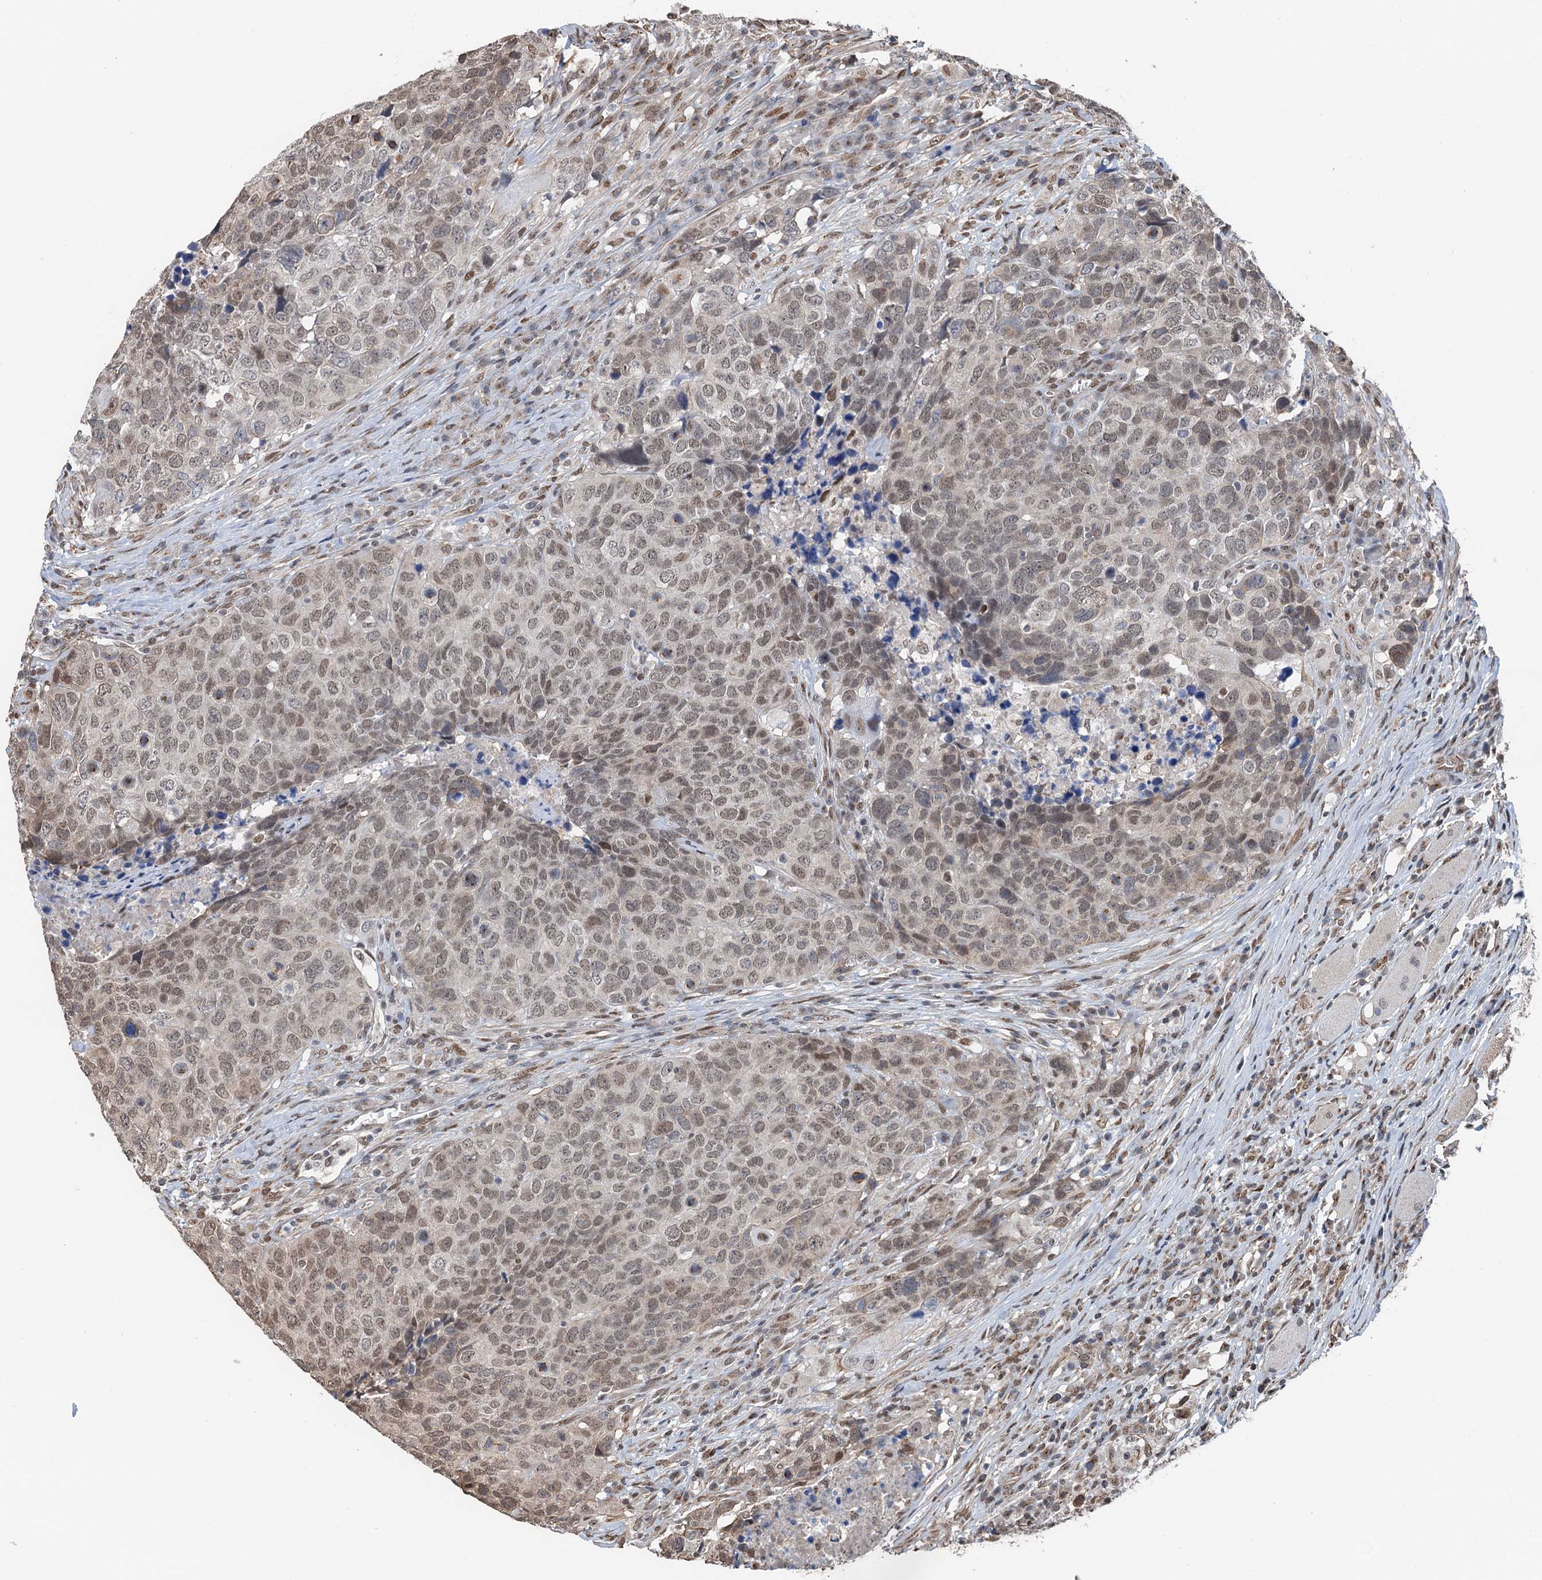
{"staining": {"intensity": "weak", "quantity": ">75%", "location": "nuclear"}, "tissue": "head and neck cancer", "cell_type": "Tumor cells", "image_type": "cancer", "snomed": [{"axis": "morphology", "description": "Squamous cell carcinoma, NOS"}, {"axis": "topography", "description": "Head-Neck"}], "caption": "Head and neck cancer (squamous cell carcinoma) stained with DAB (3,3'-diaminobenzidine) IHC displays low levels of weak nuclear expression in approximately >75% of tumor cells. Using DAB (3,3'-diaminobenzidine) (brown) and hematoxylin (blue) stains, captured at high magnification using brightfield microscopy.", "gene": "CFDP1", "patient": {"sex": "male", "age": 66}}